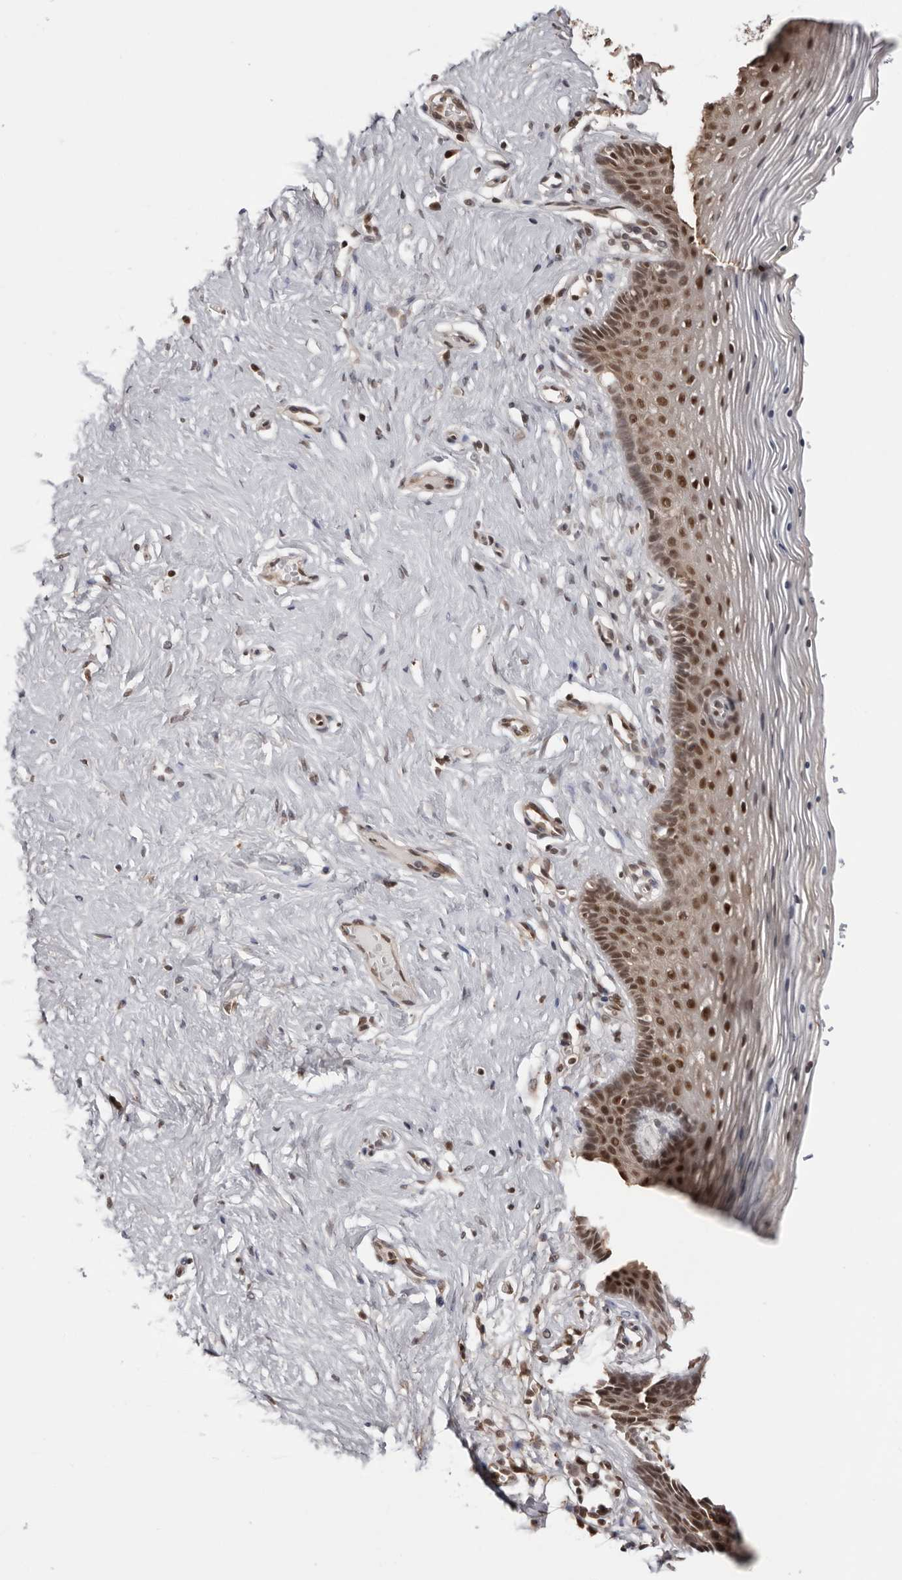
{"staining": {"intensity": "strong", "quantity": "25%-75%", "location": "cytoplasmic/membranous,nuclear"}, "tissue": "vagina", "cell_type": "Squamous epithelial cells", "image_type": "normal", "snomed": [{"axis": "morphology", "description": "Normal tissue, NOS"}, {"axis": "topography", "description": "Vagina"}], "caption": "Immunohistochemistry (IHC) micrograph of normal vagina: vagina stained using immunohistochemistry (IHC) exhibits high levels of strong protein expression localized specifically in the cytoplasmic/membranous,nuclear of squamous epithelial cells, appearing as a cytoplasmic/membranous,nuclear brown color.", "gene": "SDE2", "patient": {"sex": "female", "age": 32}}